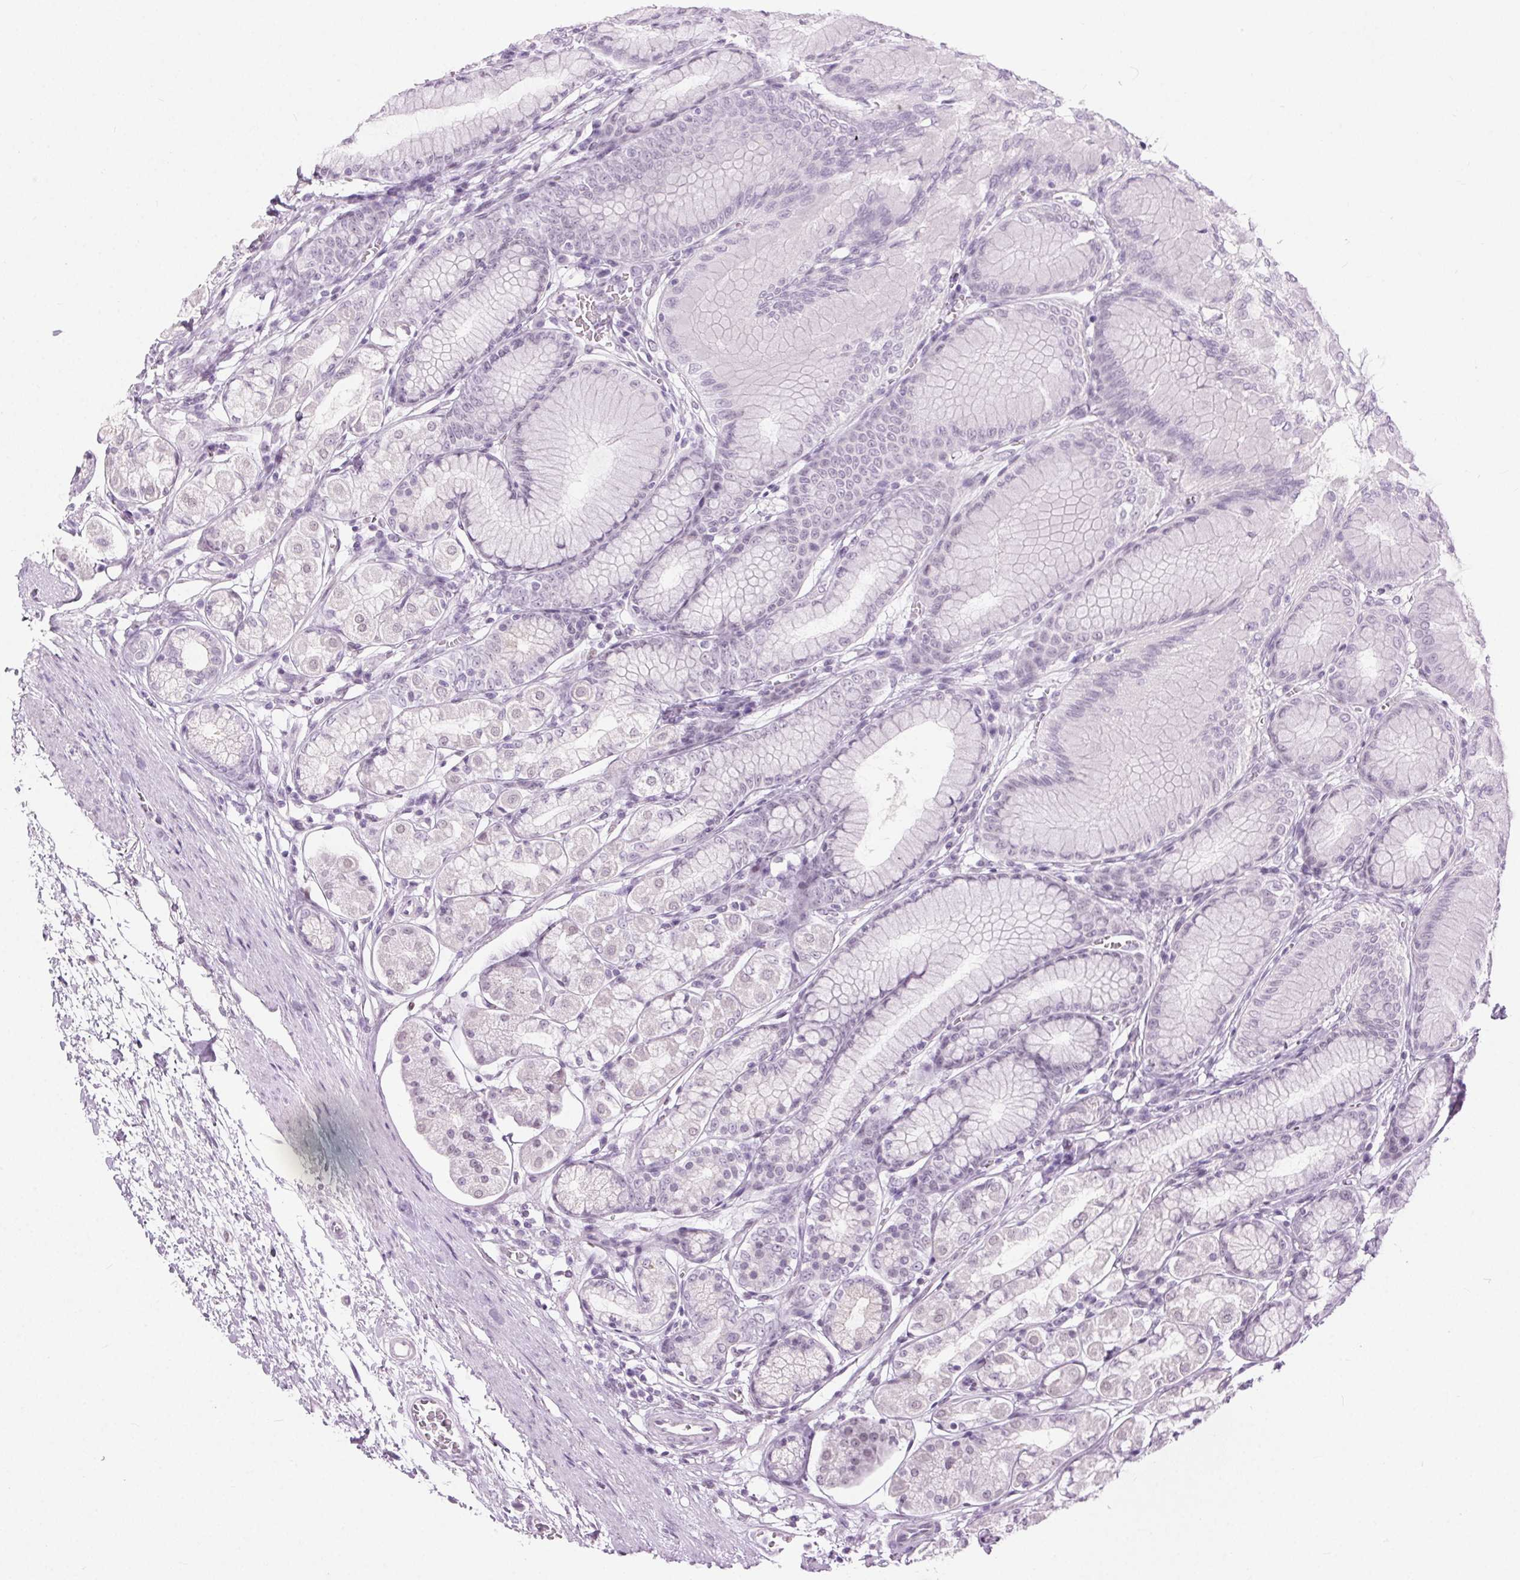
{"staining": {"intensity": "negative", "quantity": "none", "location": "none"}, "tissue": "stomach", "cell_type": "Glandular cells", "image_type": "normal", "snomed": [{"axis": "morphology", "description": "Normal tissue, NOS"}, {"axis": "topography", "description": "Stomach"}, {"axis": "topography", "description": "Stomach, lower"}], "caption": "High power microscopy micrograph of an IHC micrograph of normal stomach, revealing no significant expression in glandular cells.", "gene": "BEND2", "patient": {"sex": "male", "age": 76}}